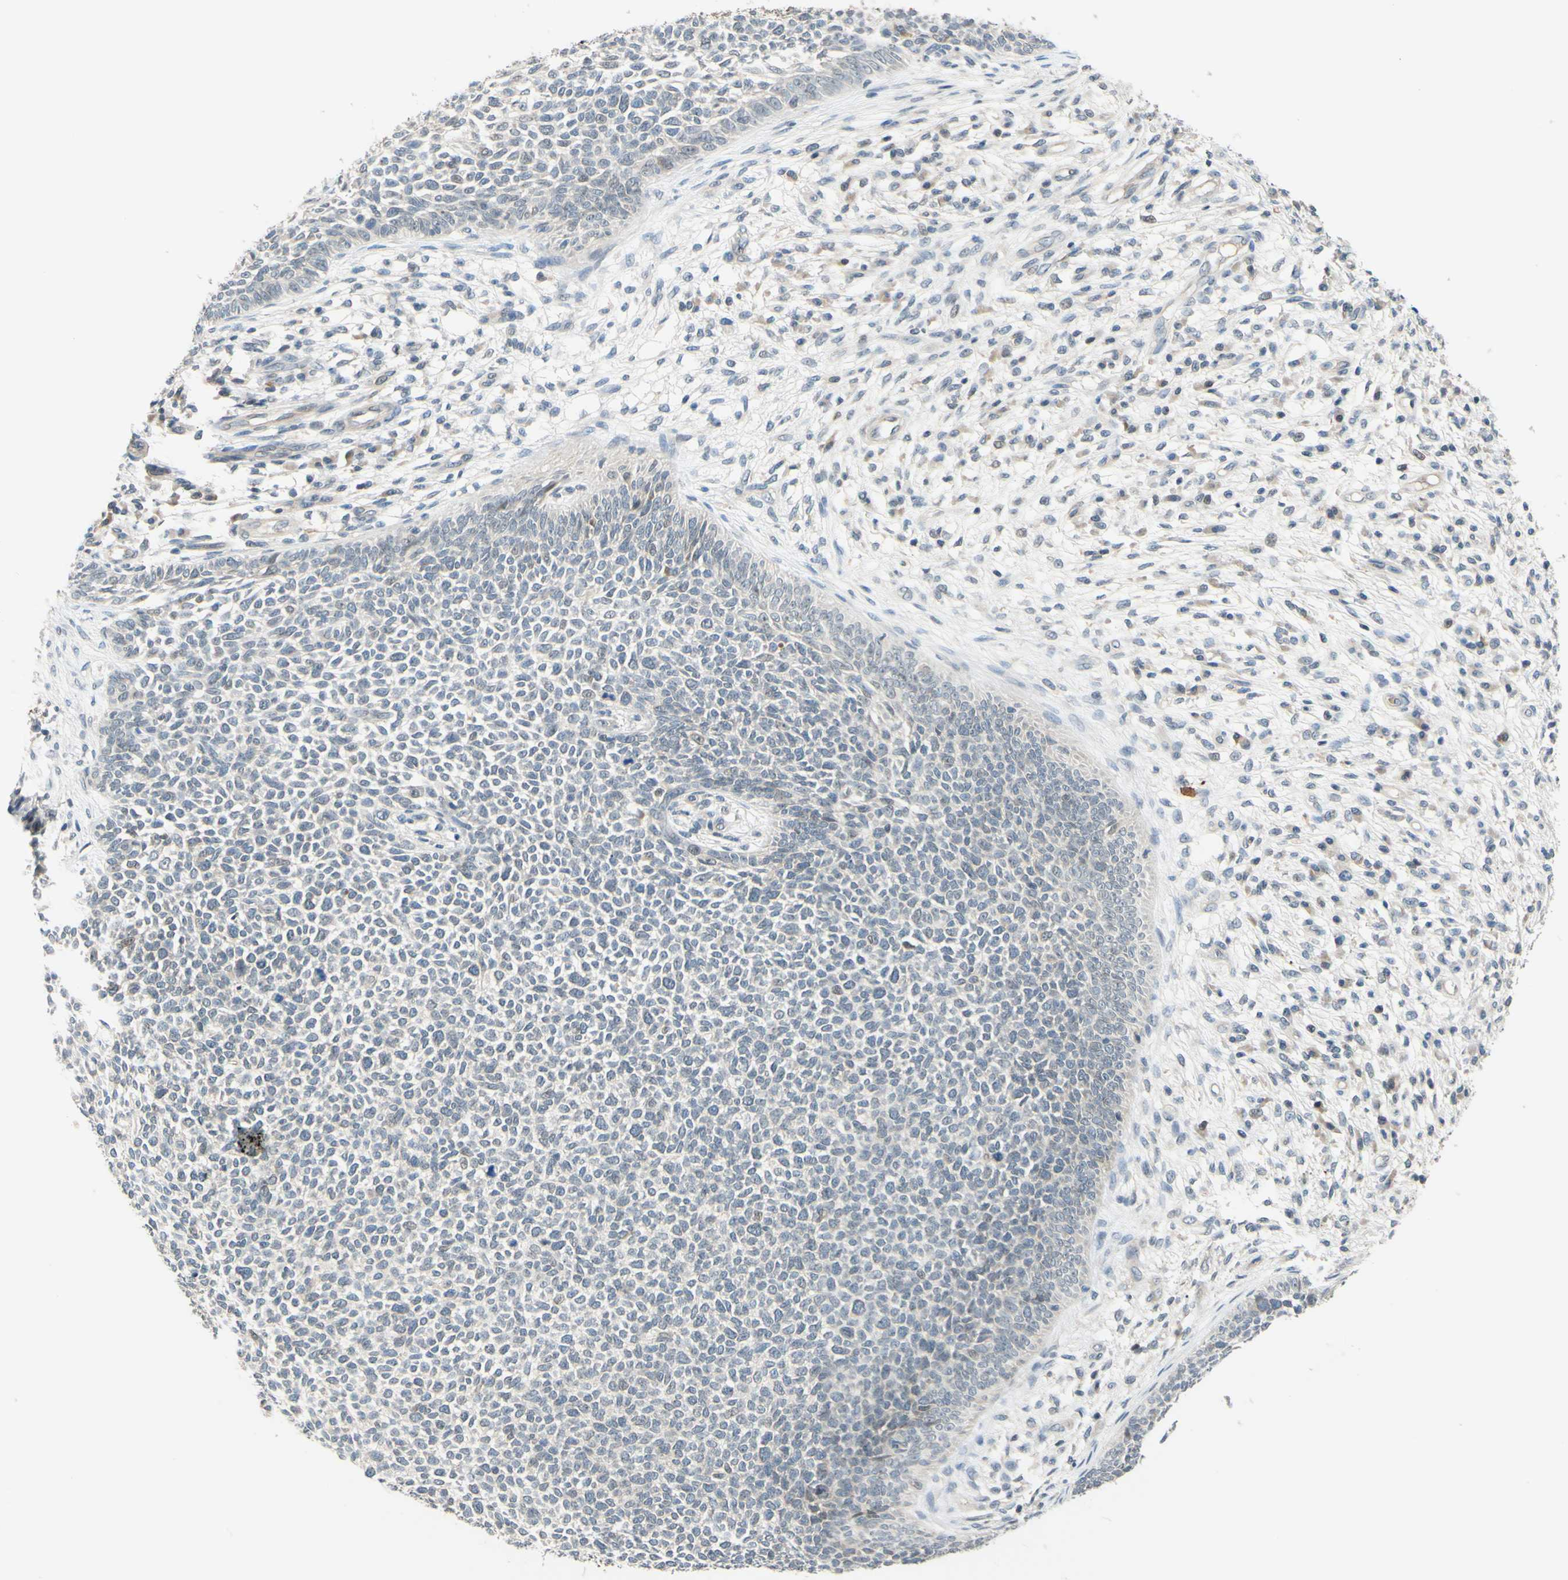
{"staining": {"intensity": "negative", "quantity": "none", "location": "none"}, "tissue": "skin cancer", "cell_type": "Tumor cells", "image_type": "cancer", "snomed": [{"axis": "morphology", "description": "Basal cell carcinoma"}, {"axis": "topography", "description": "Skin"}], "caption": "Skin basal cell carcinoma stained for a protein using IHC shows no staining tumor cells.", "gene": "C2CD2L", "patient": {"sex": "female", "age": 84}}